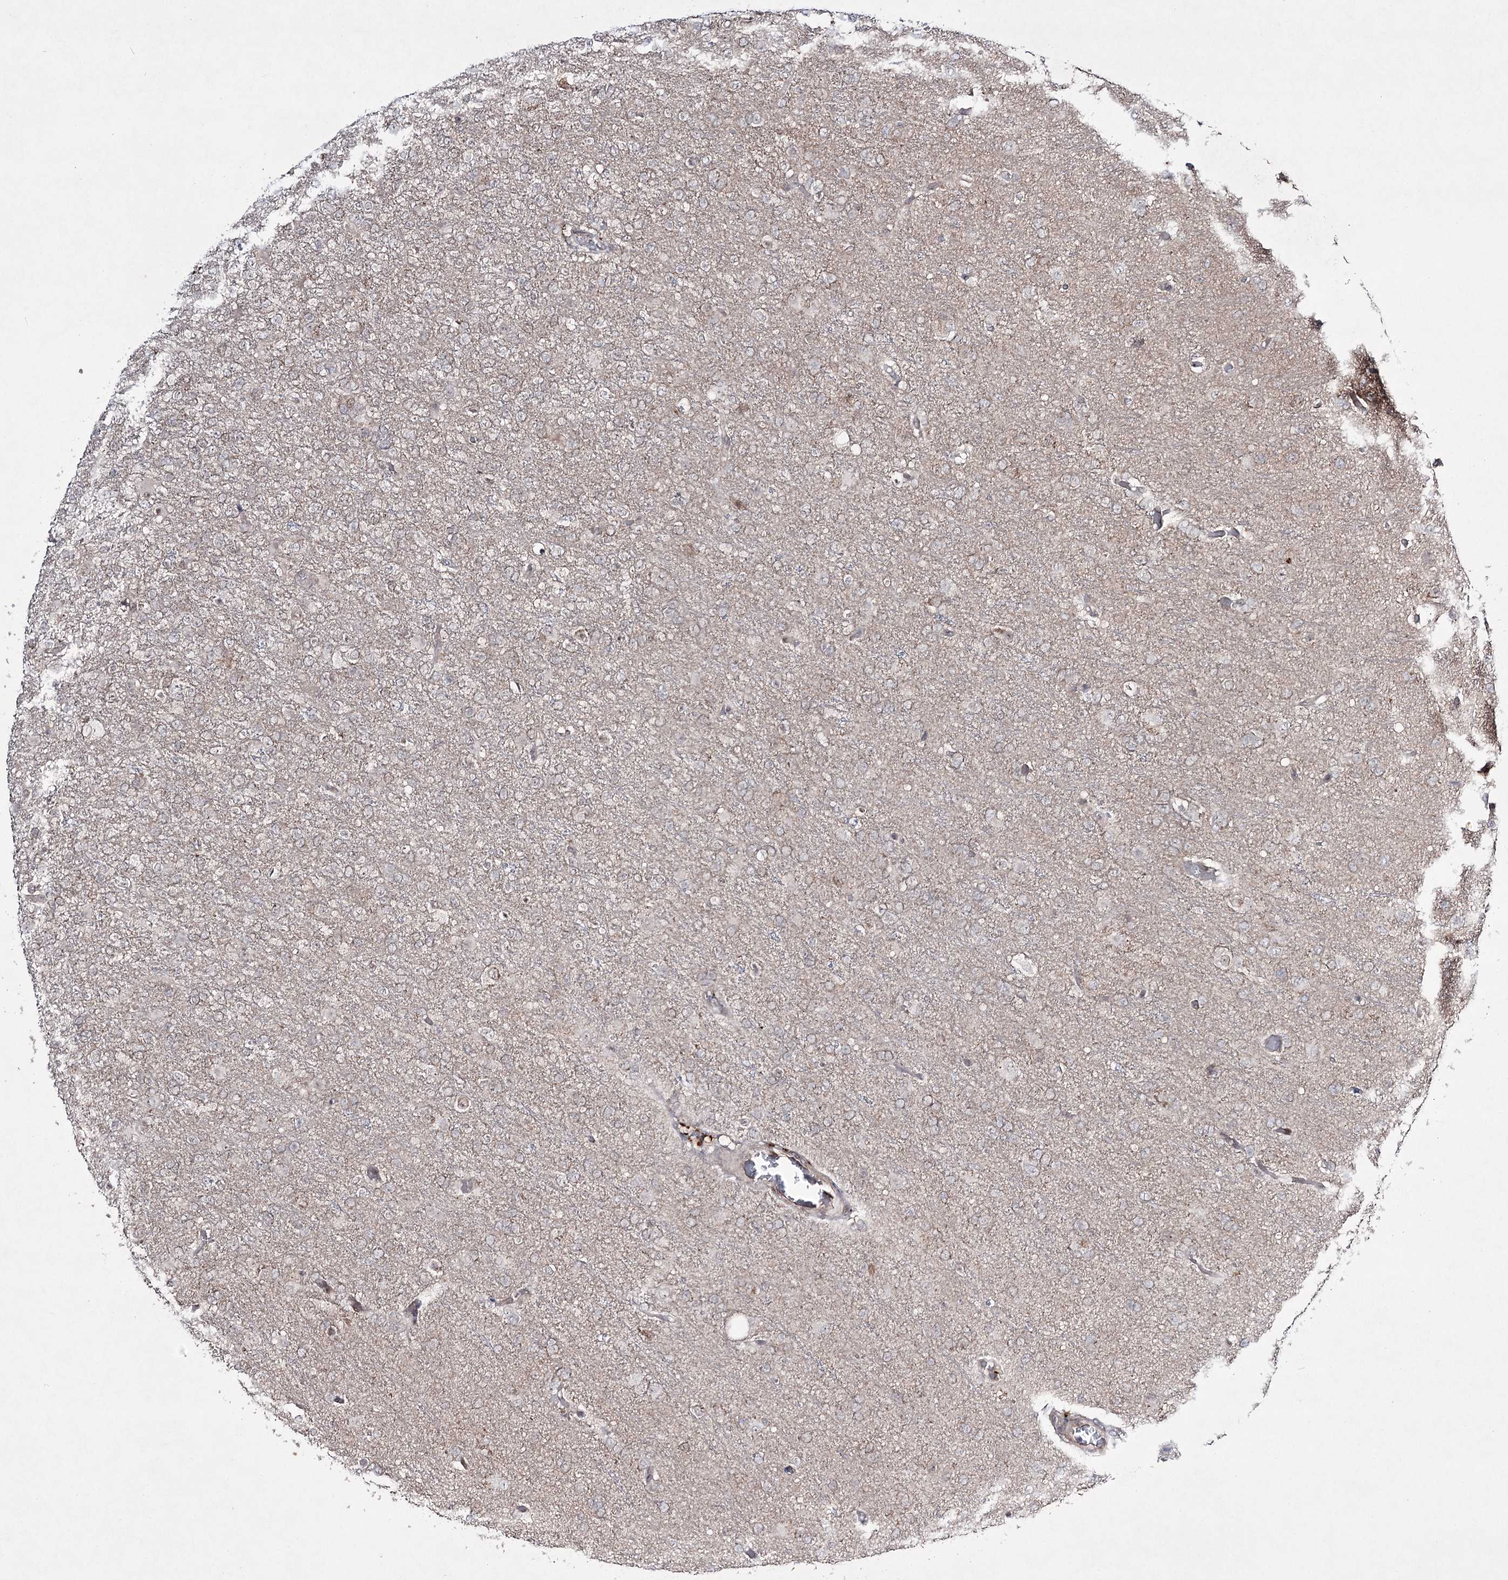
{"staining": {"intensity": "negative", "quantity": "none", "location": "none"}, "tissue": "glioma", "cell_type": "Tumor cells", "image_type": "cancer", "snomed": [{"axis": "morphology", "description": "Glioma, malignant, High grade"}, {"axis": "topography", "description": "Brain"}], "caption": "Human glioma stained for a protein using immunohistochemistry exhibits no staining in tumor cells.", "gene": "HOXC11", "patient": {"sex": "female", "age": 74}}